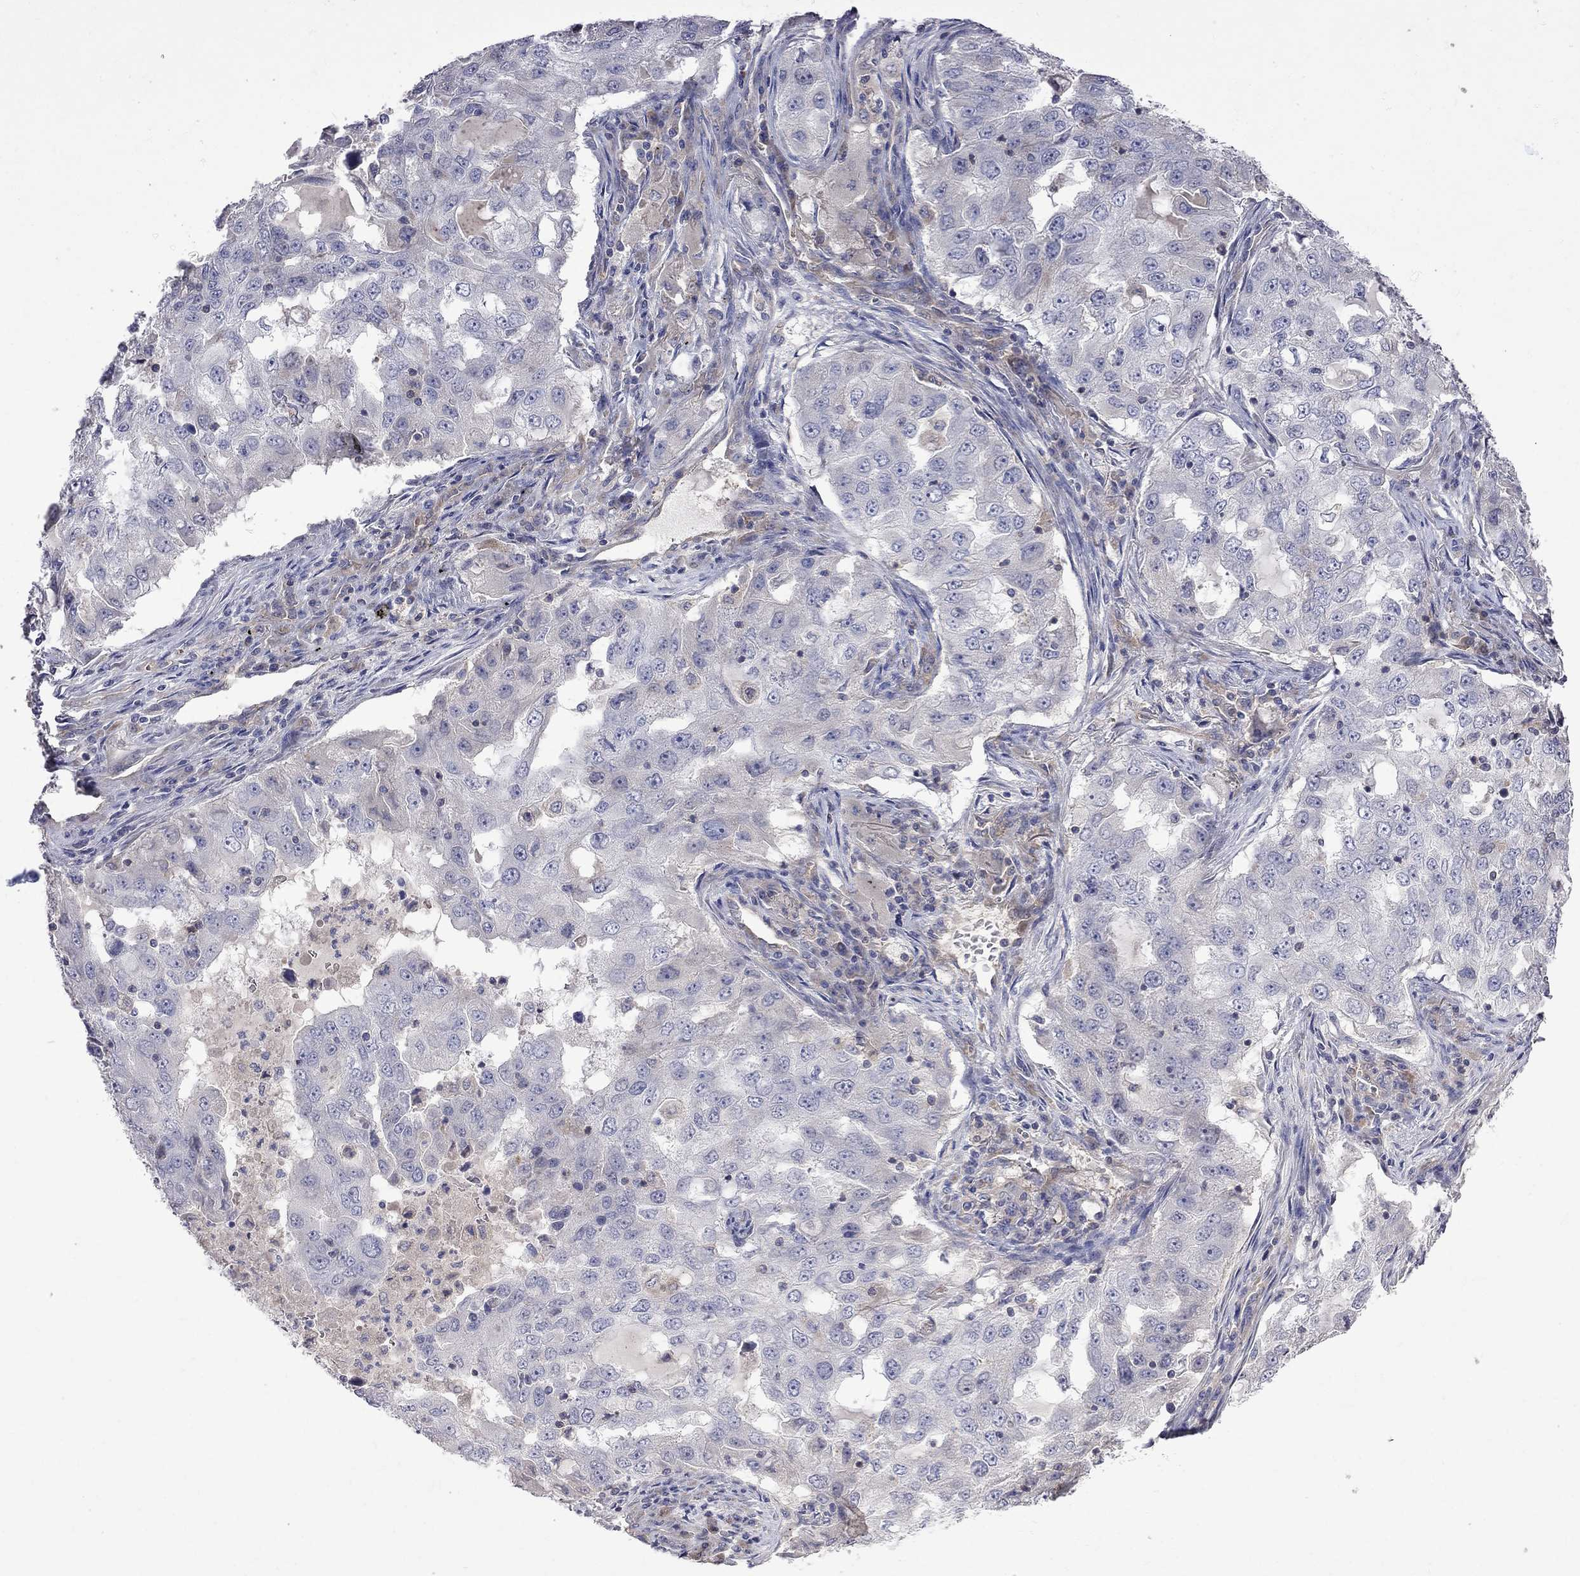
{"staining": {"intensity": "negative", "quantity": "none", "location": "none"}, "tissue": "lung cancer", "cell_type": "Tumor cells", "image_type": "cancer", "snomed": [{"axis": "morphology", "description": "Adenocarcinoma, NOS"}, {"axis": "topography", "description": "Lung"}], "caption": "Tumor cells show no significant staining in lung cancer.", "gene": "ABI3", "patient": {"sex": "female", "age": 61}}